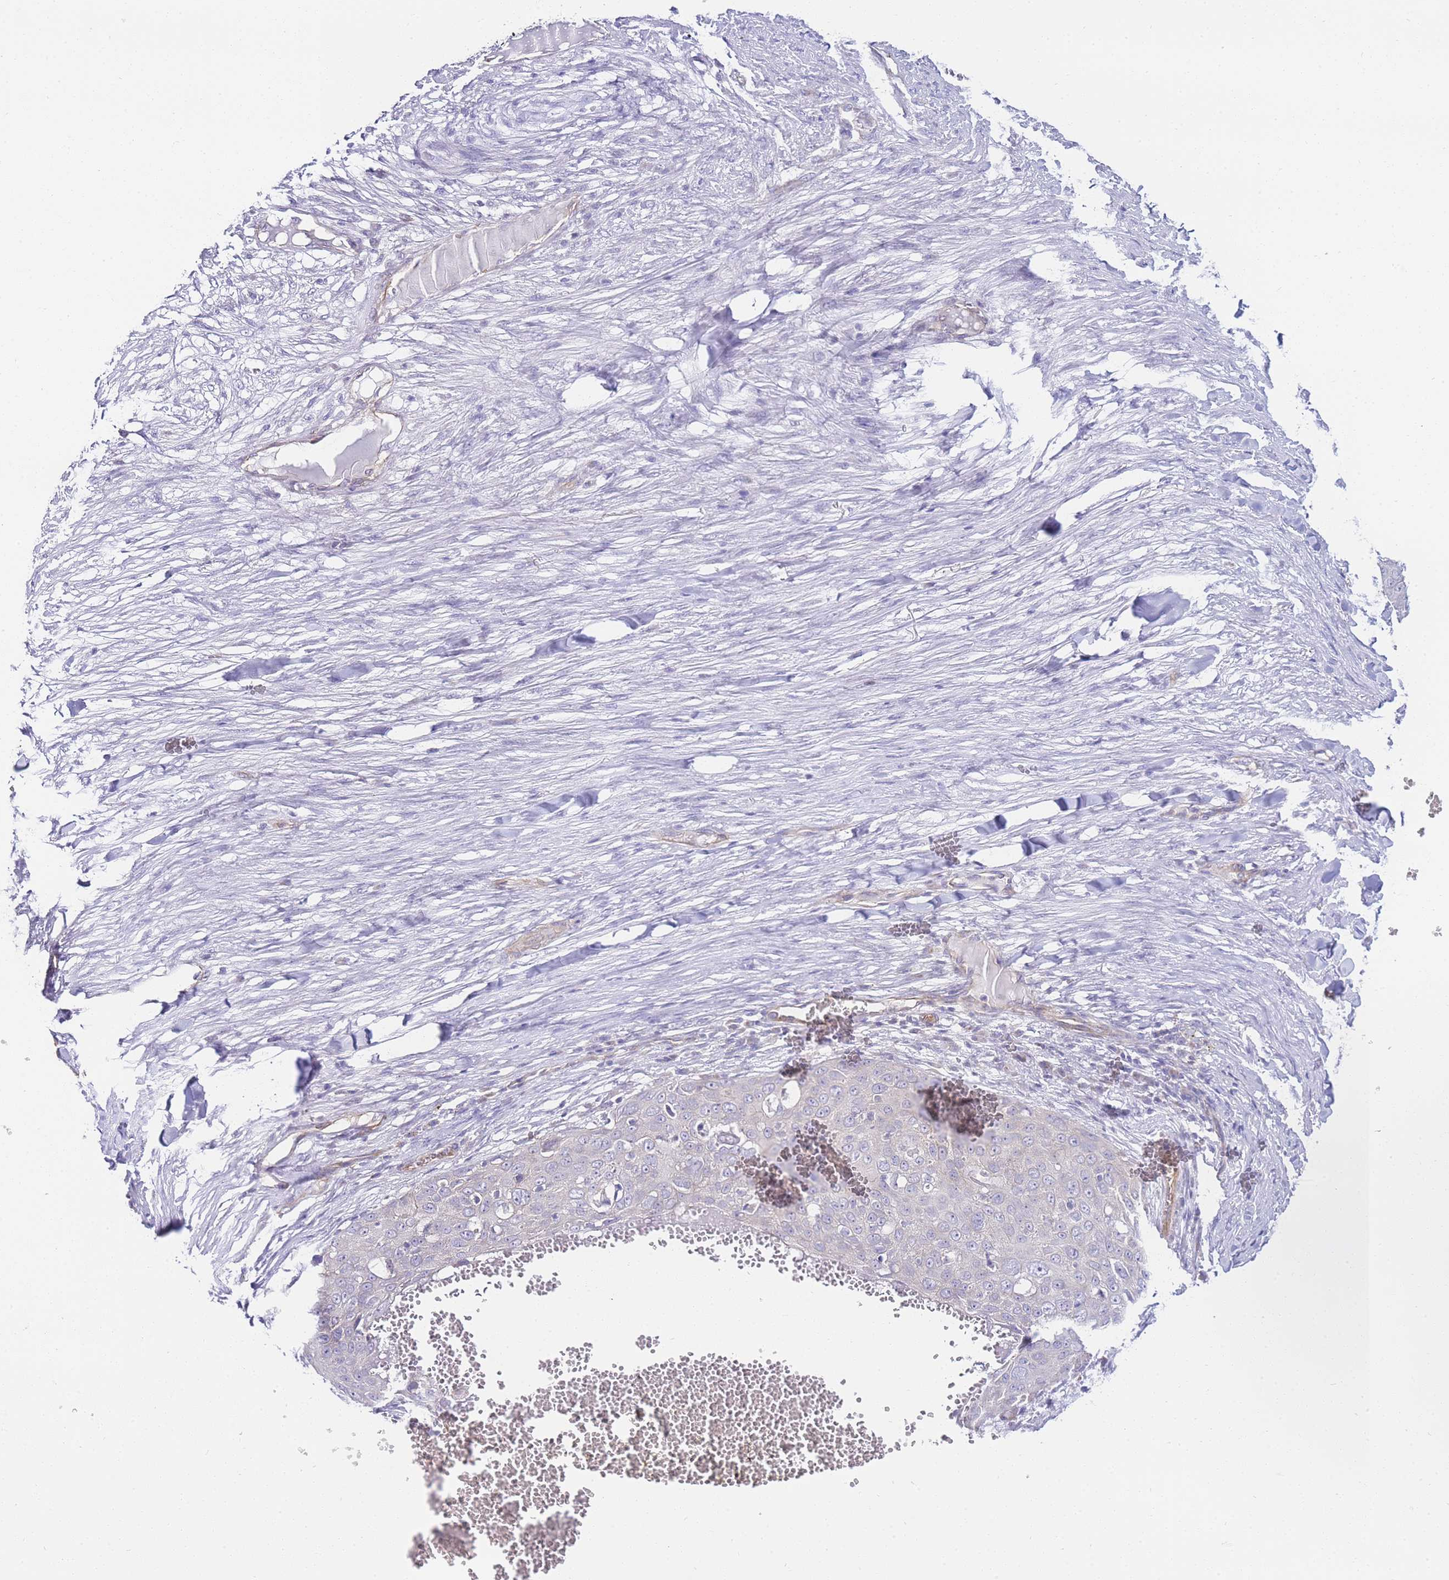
{"staining": {"intensity": "negative", "quantity": "none", "location": "none"}, "tissue": "skin cancer", "cell_type": "Tumor cells", "image_type": "cancer", "snomed": [{"axis": "morphology", "description": "Squamous cell carcinoma, NOS"}, {"axis": "topography", "description": "Skin"}], "caption": "Tumor cells are negative for protein expression in human skin cancer.", "gene": "PDCD7", "patient": {"sex": "male", "age": 71}}